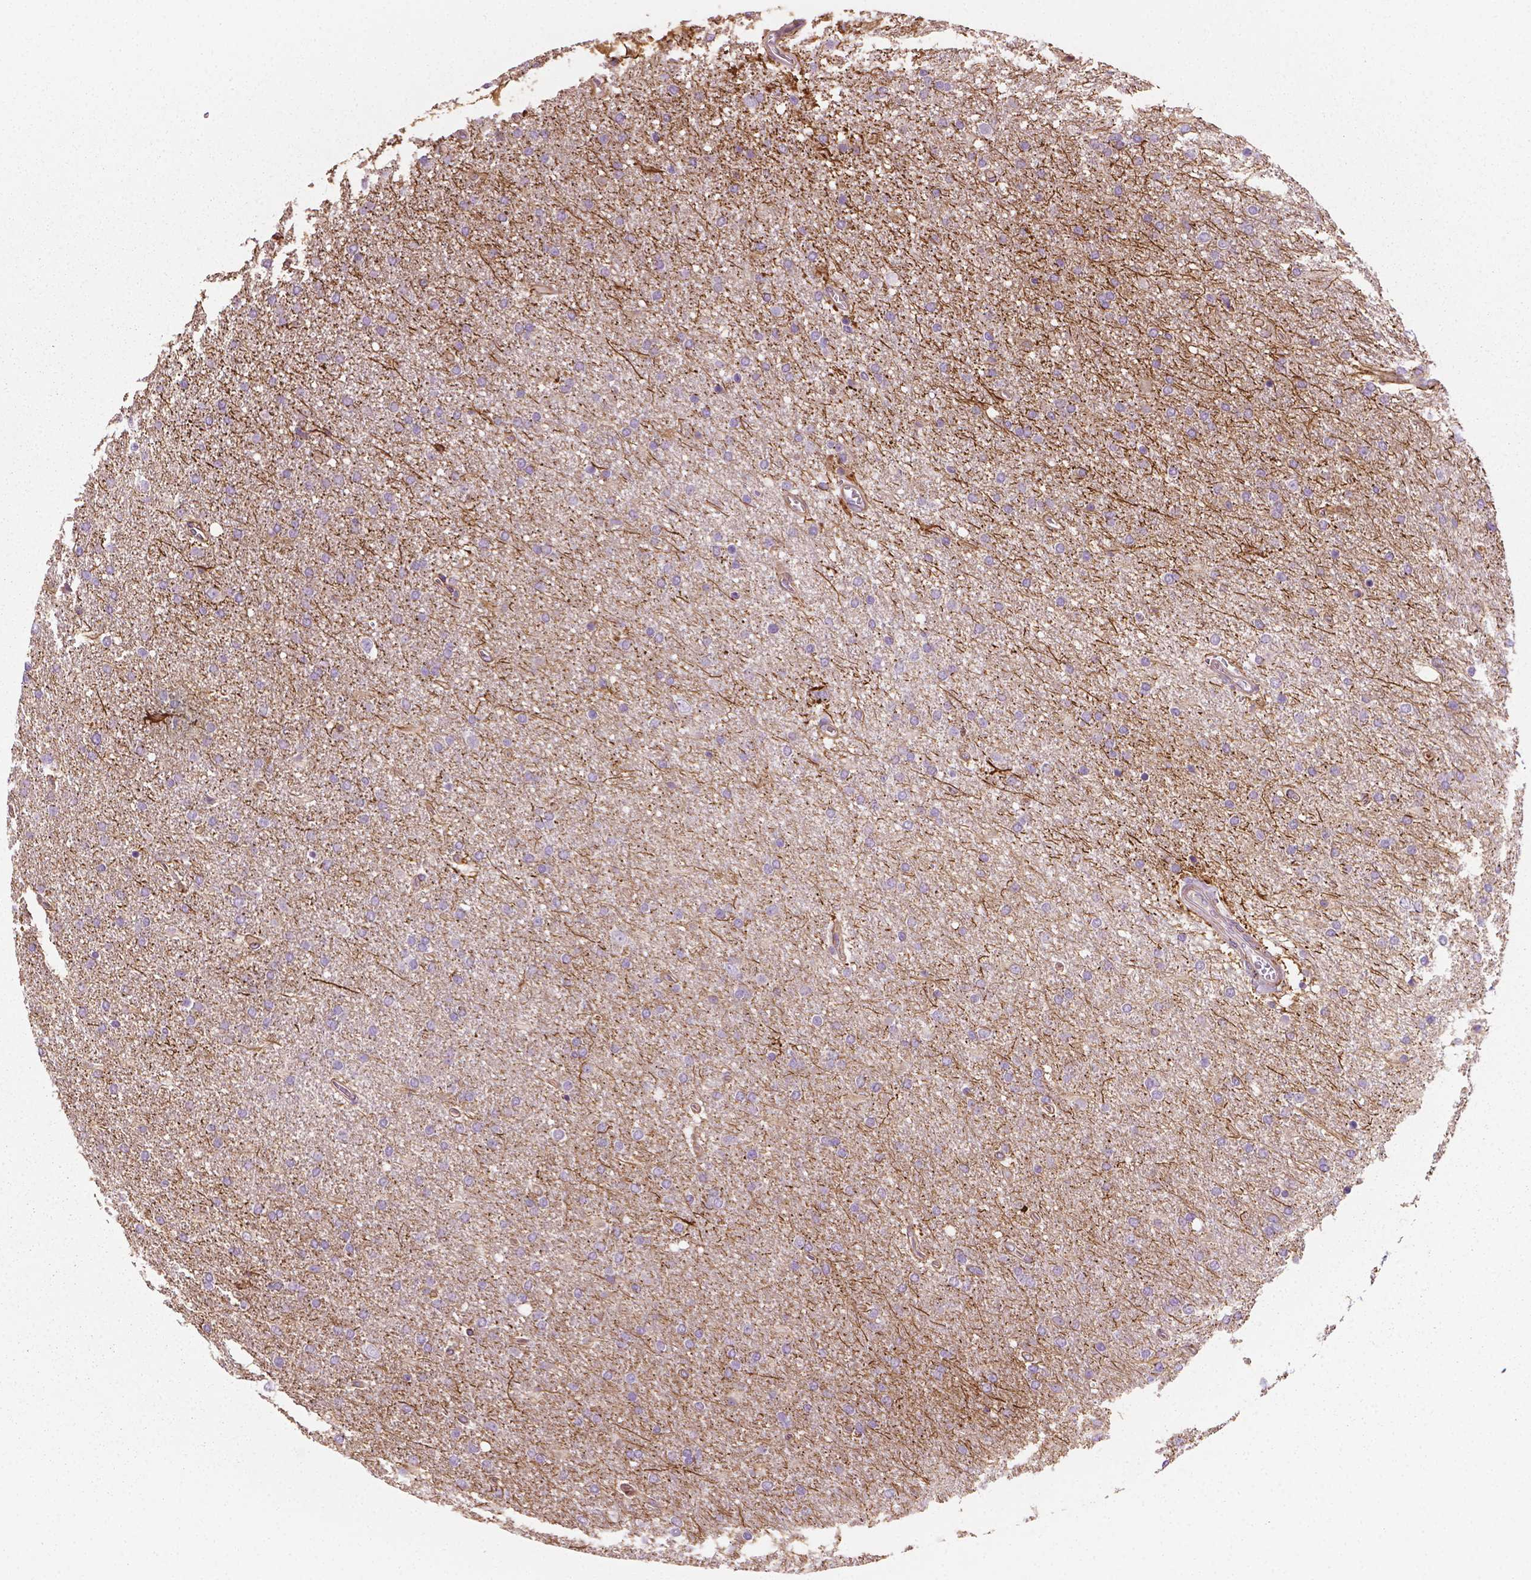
{"staining": {"intensity": "negative", "quantity": "none", "location": "none"}, "tissue": "glioma", "cell_type": "Tumor cells", "image_type": "cancer", "snomed": [{"axis": "morphology", "description": "Glioma, malignant, High grade"}, {"axis": "topography", "description": "Cerebral cortex"}], "caption": "Tumor cells show no significant protein positivity in glioma.", "gene": "PTX3", "patient": {"sex": "male", "age": 70}}